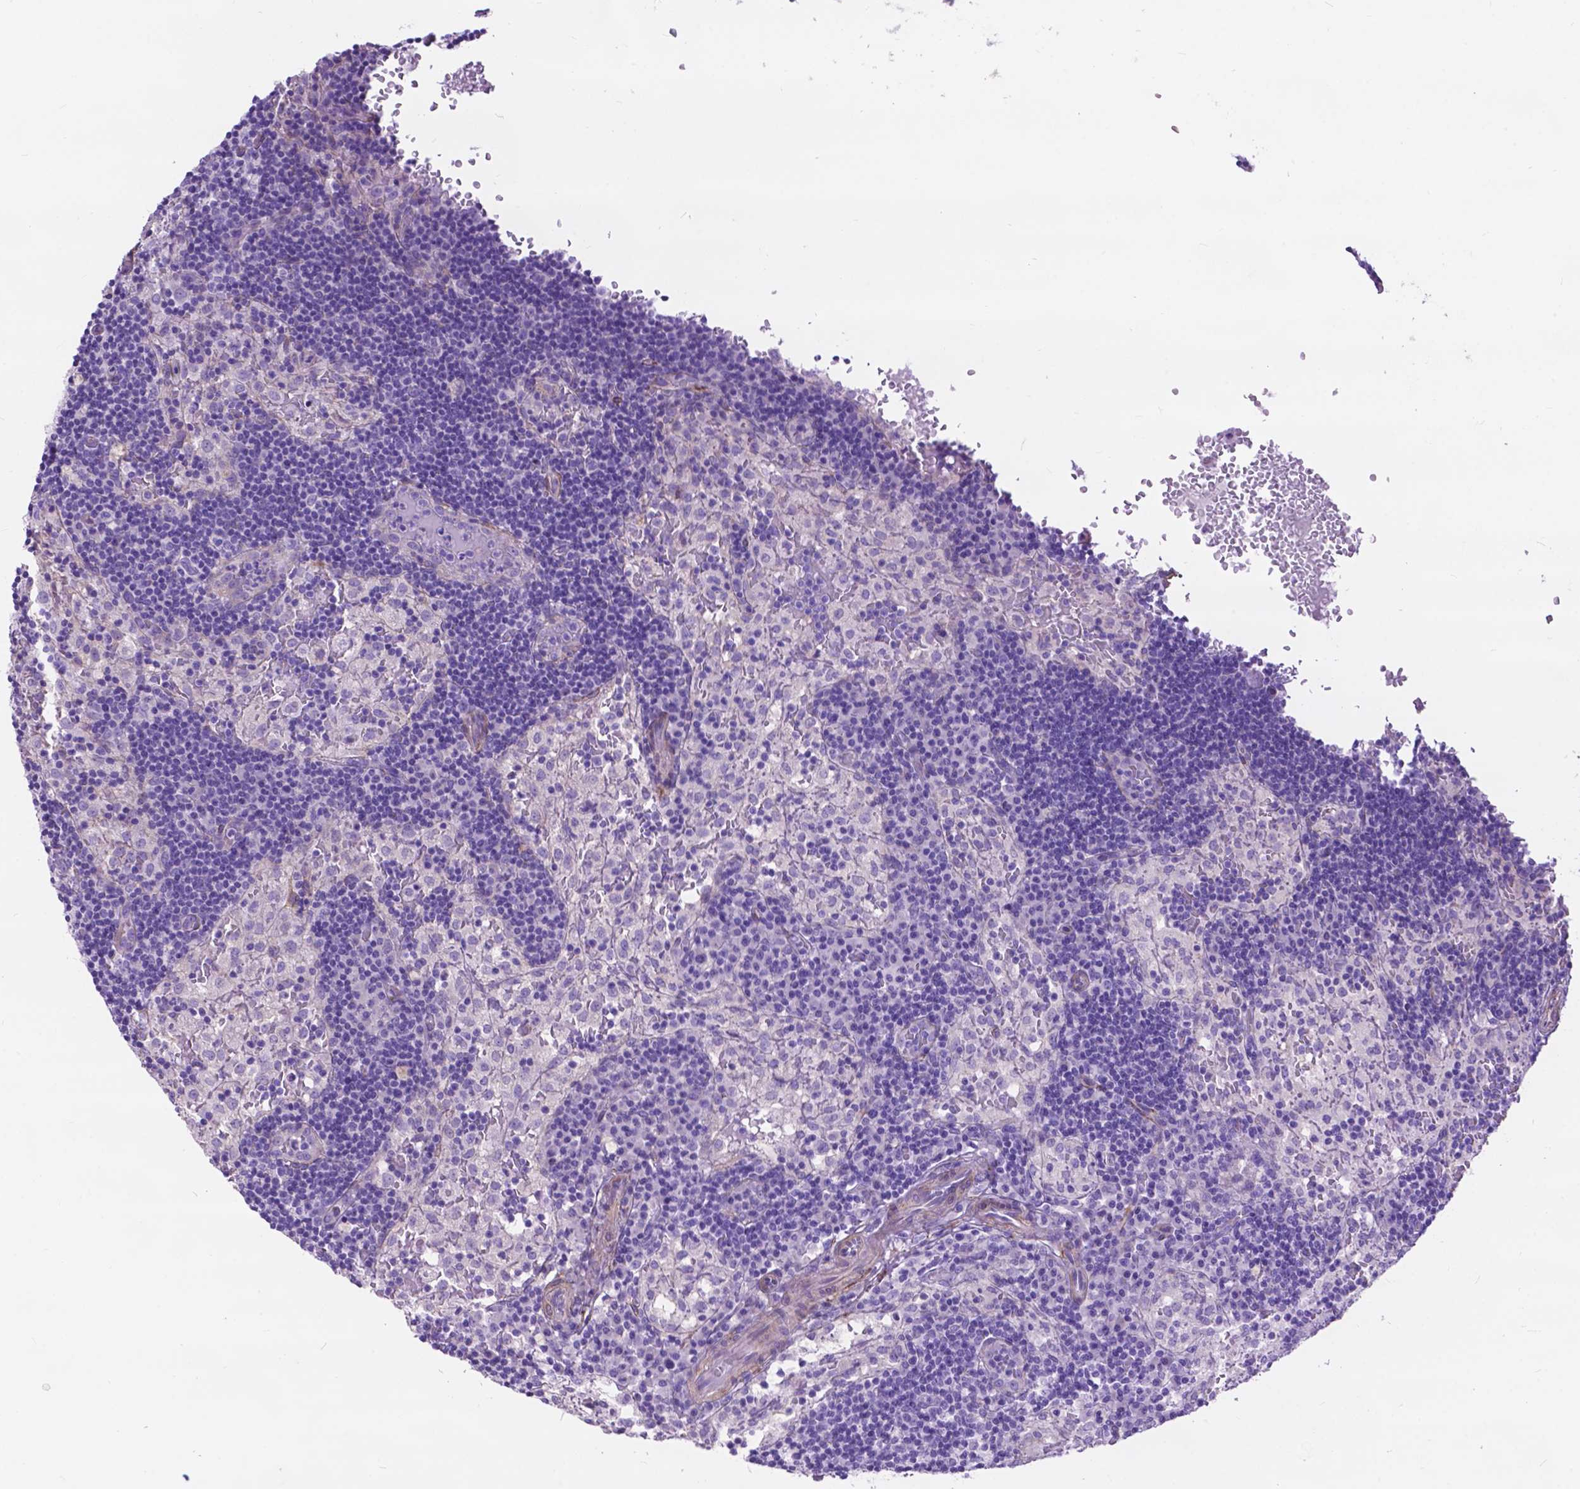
{"staining": {"intensity": "negative", "quantity": "none", "location": "none"}, "tissue": "lymph node", "cell_type": "Germinal center cells", "image_type": "normal", "snomed": [{"axis": "morphology", "description": "Normal tissue, NOS"}, {"axis": "topography", "description": "Lymph node"}], "caption": "The photomicrograph reveals no staining of germinal center cells in unremarkable lymph node.", "gene": "PCDHA12", "patient": {"sex": "male", "age": 62}}